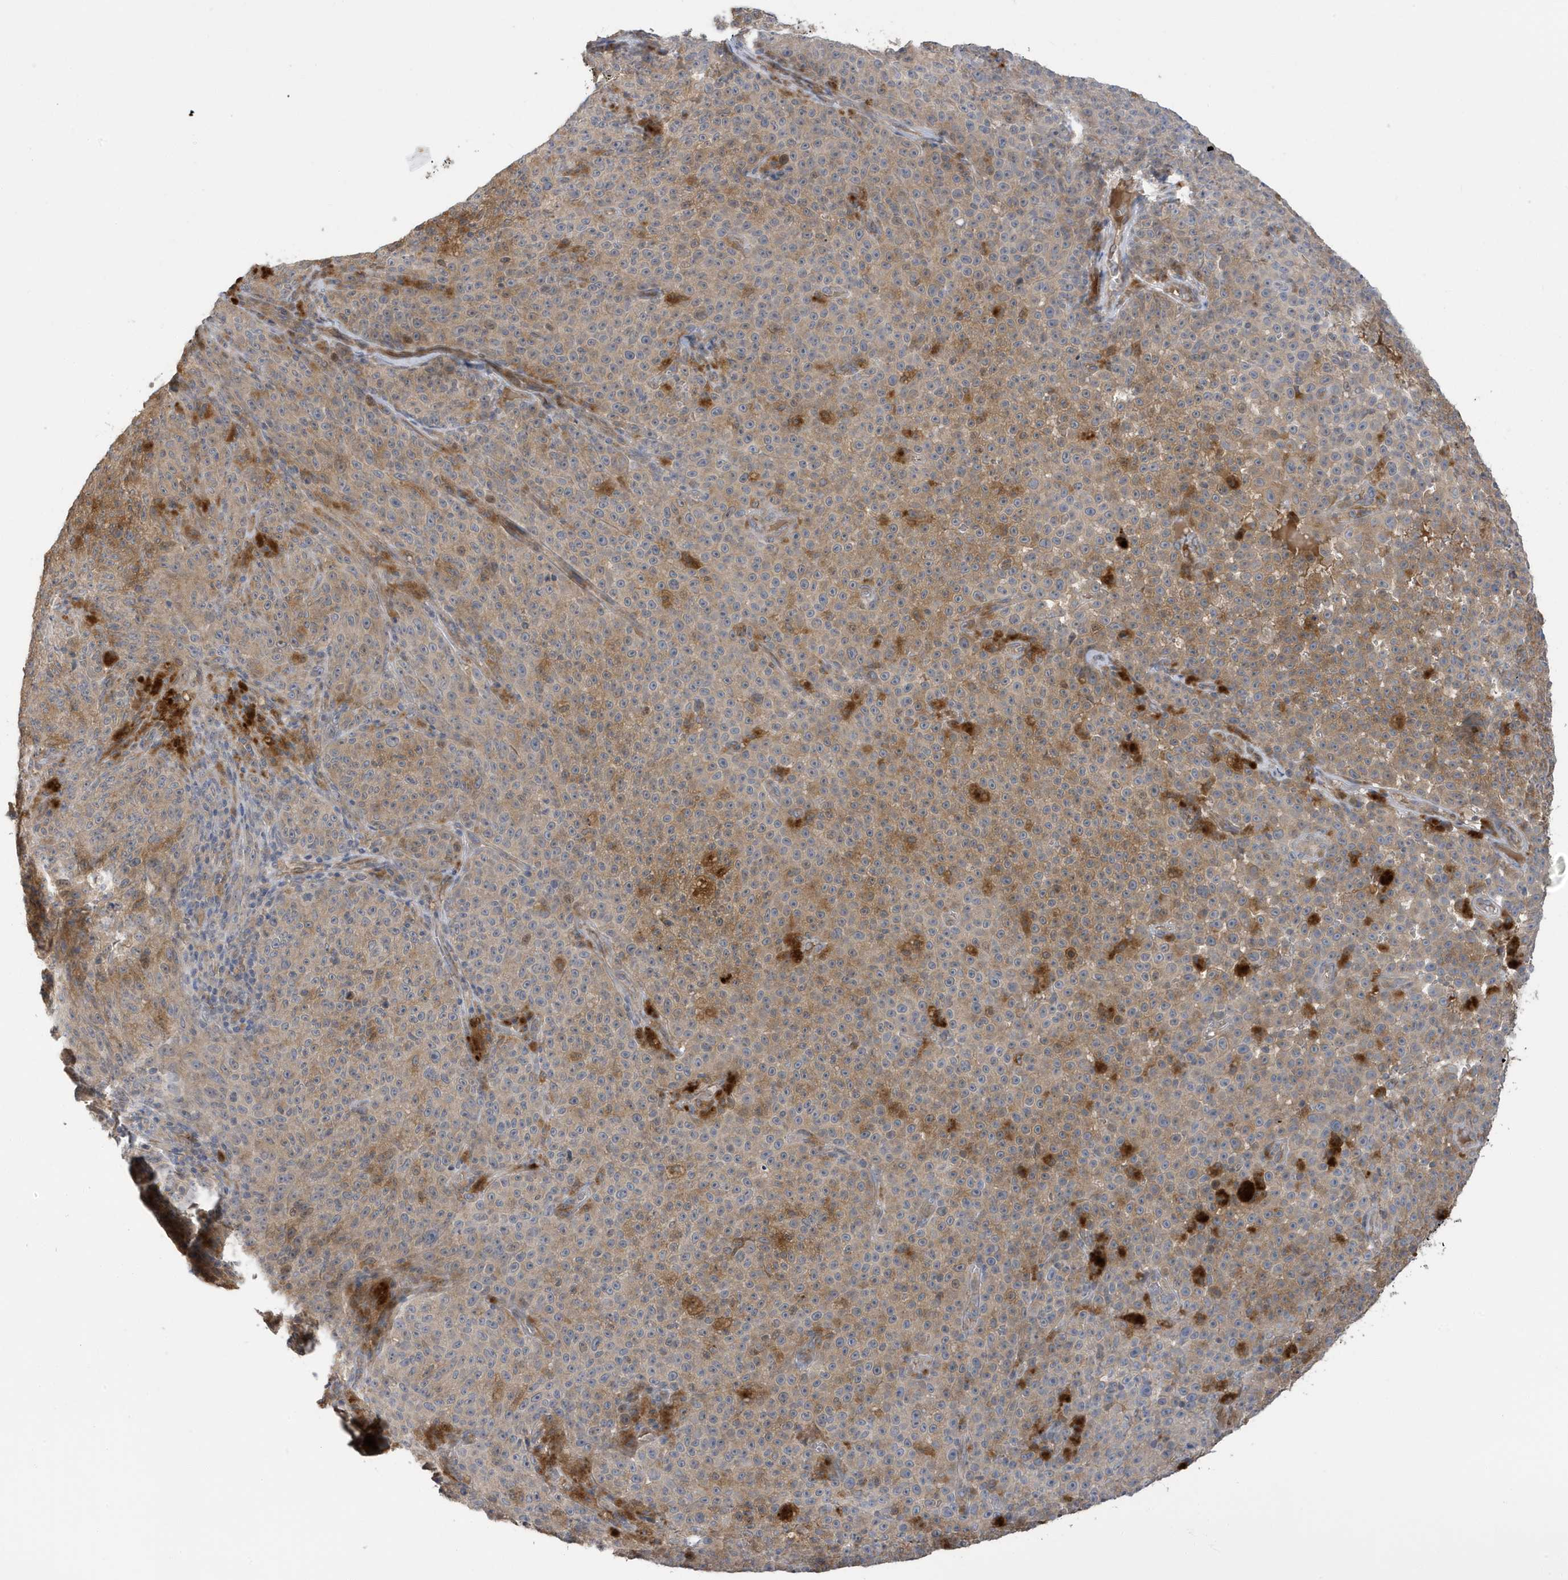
{"staining": {"intensity": "moderate", "quantity": "25%-75%", "location": "cytoplasmic/membranous"}, "tissue": "melanoma", "cell_type": "Tumor cells", "image_type": "cancer", "snomed": [{"axis": "morphology", "description": "Malignant melanoma, NOS"}, {"axis": "topography", "description": "Skin"}], "caption": "Immunohistochemical staining of human malignant melanoma shows moderate cytoplasmic/membranous protein positivity in approximately 25%-75% of tumor cells.", "gene": "LAPTM4A", "patient": {"sex": "female", "age": 82}}